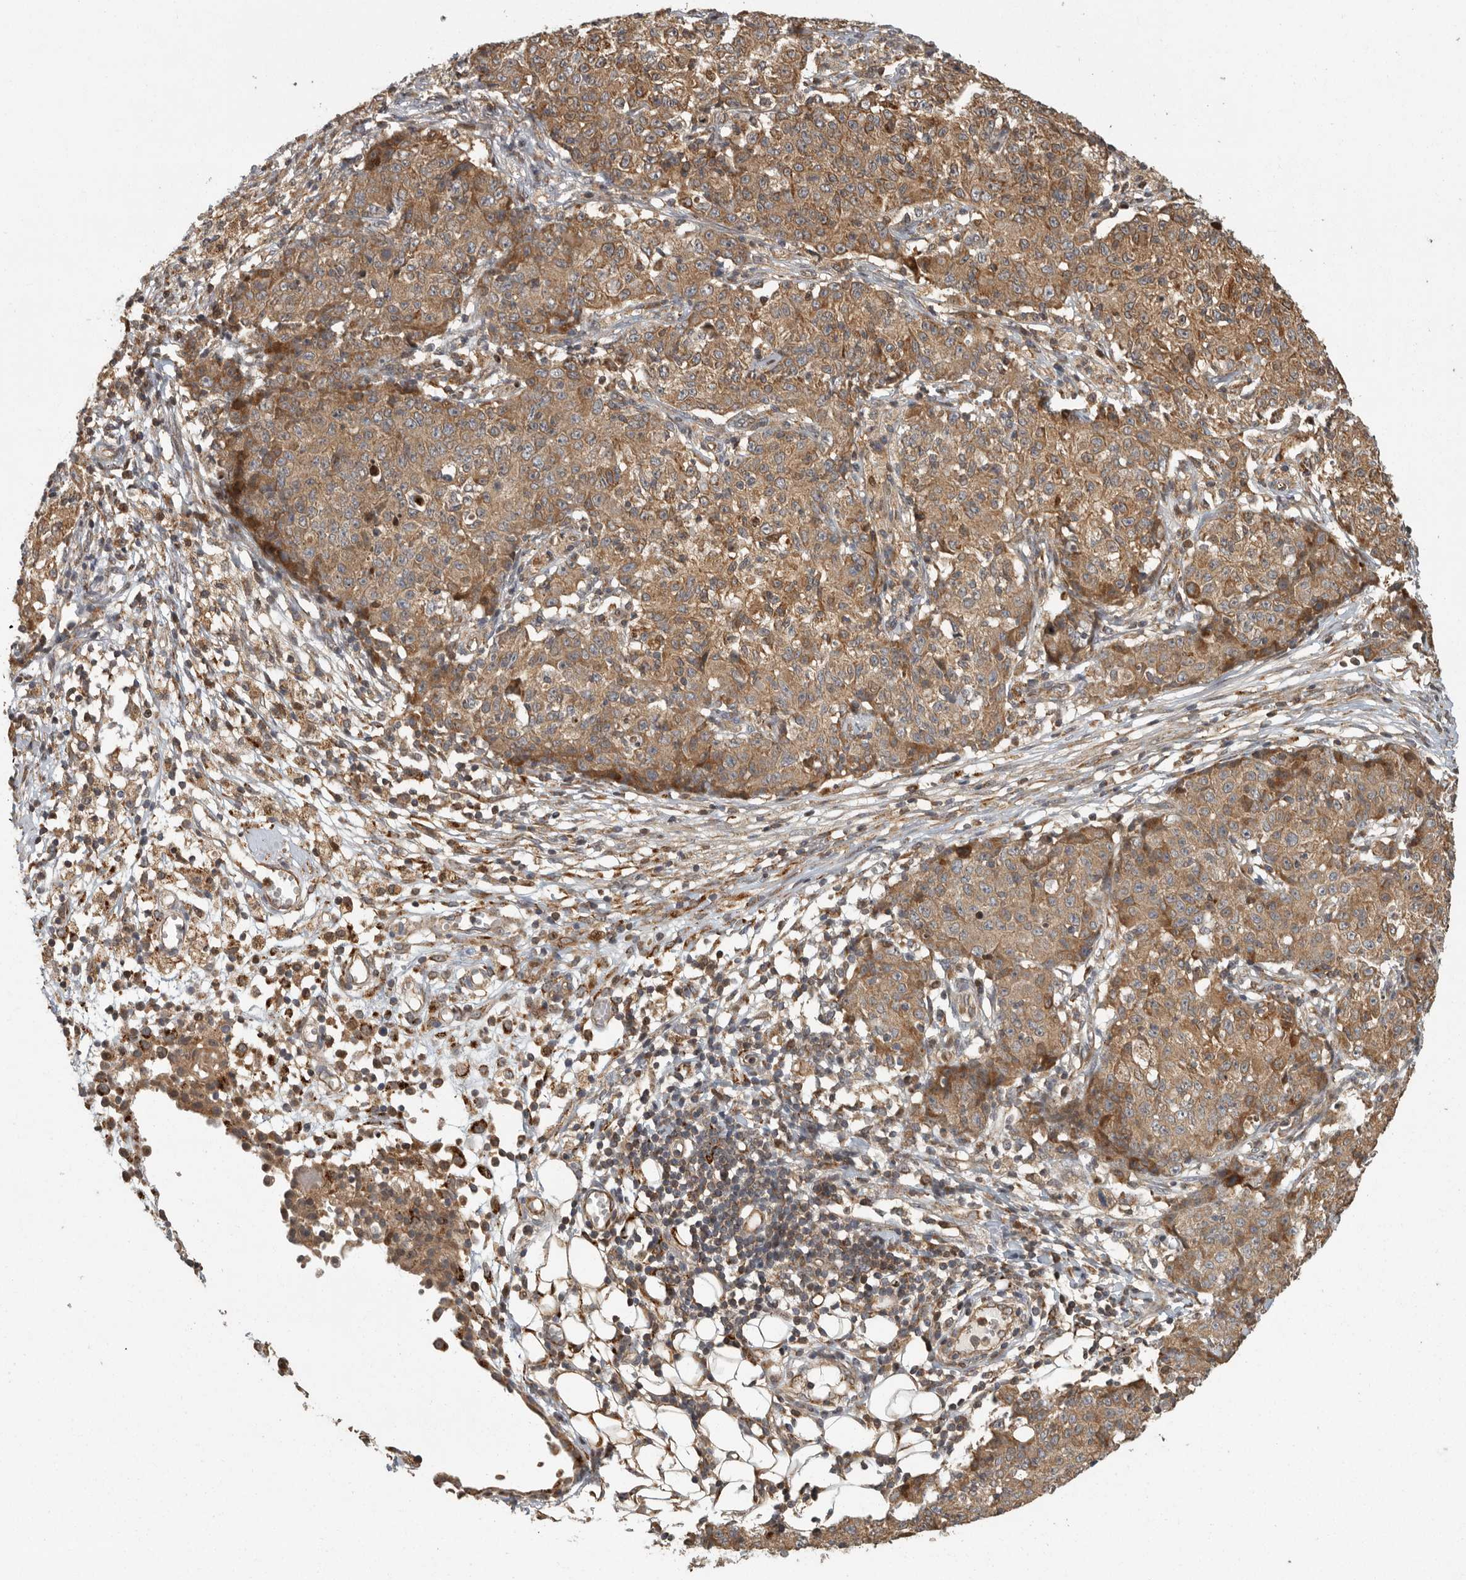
{"staining": {"intensity": "moderate", "quantity": ">75%", "location": "cytoplasmic/membranous"}, "tissue": "ovarian cancer", "cell_type": "Tumor cells", "image_type": "cancer", "snomed": [{"axis": "morphology", "description": "Carcinoma, endometroid"}, {"axis": "topography", "description": "Ovary"}], "caption": "Protein expression by immunohistochemistry (IHC) reveals moderate cytoplasmic/membranous positivity in about >75% of tumor cells in ovarian endometroid carcinoma.", "gene": "SWT1", "patient": {"sex": "female", "age": 42}}